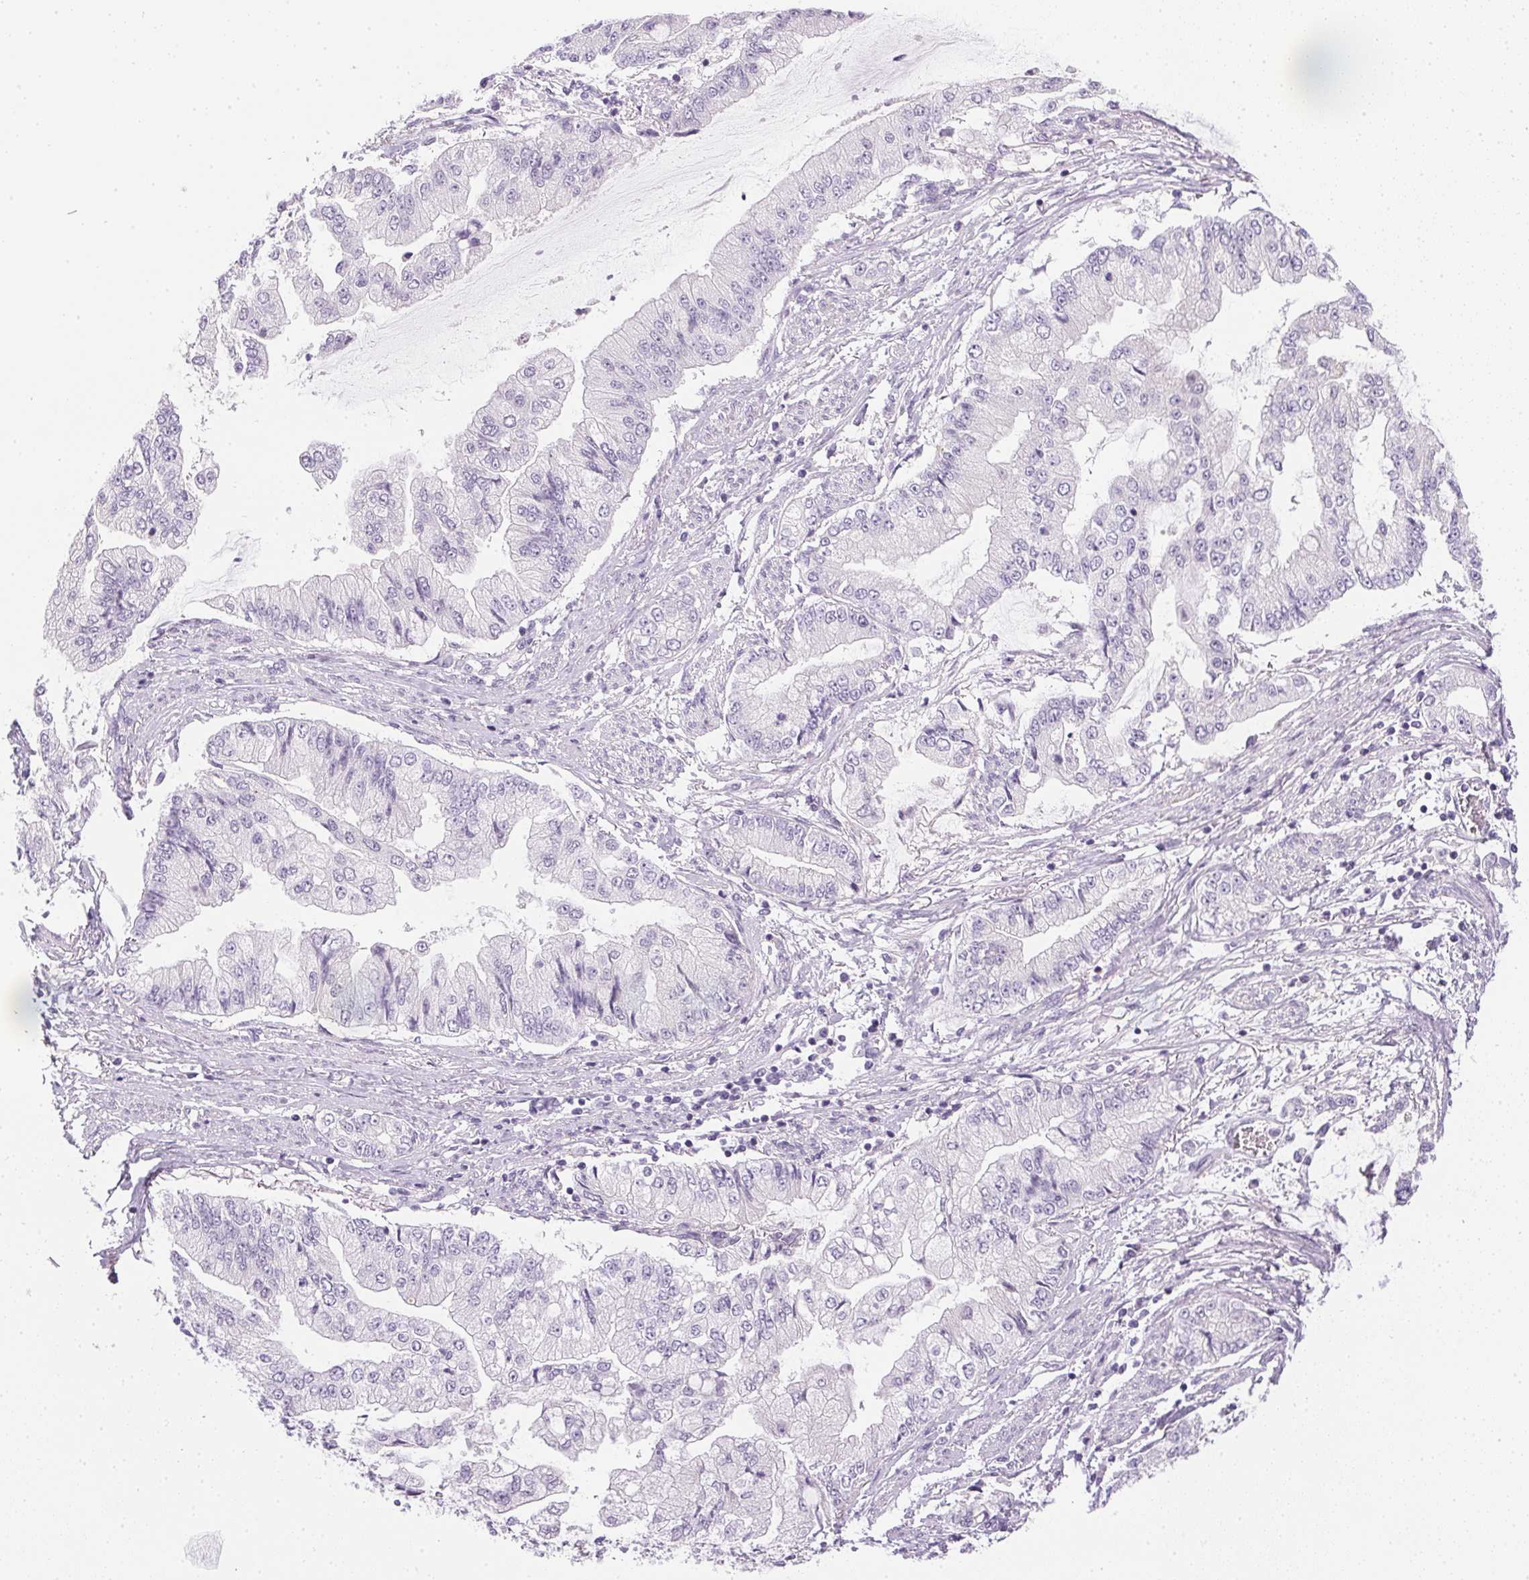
{"staining": {"intensity": "negative", "quantity": "none", "location": "none"}, "tissue": "stomach cancer", "cell_type": "Tumor cells", "image_type": "cancer", "snomed": [{"axis": "morphology", "description": "Adenocarcinoma, NOS"}, {"axis": "topography", "description": "Stomach, upper"}], "caption": "Human stomach cancer (adenocarcinoma) stained for a protein using immunohistochemistry (IHC) demonstrates no expression in tumor cells.", "gene": "GSDMC", "patient": {"sex": "female", "age": 74}}